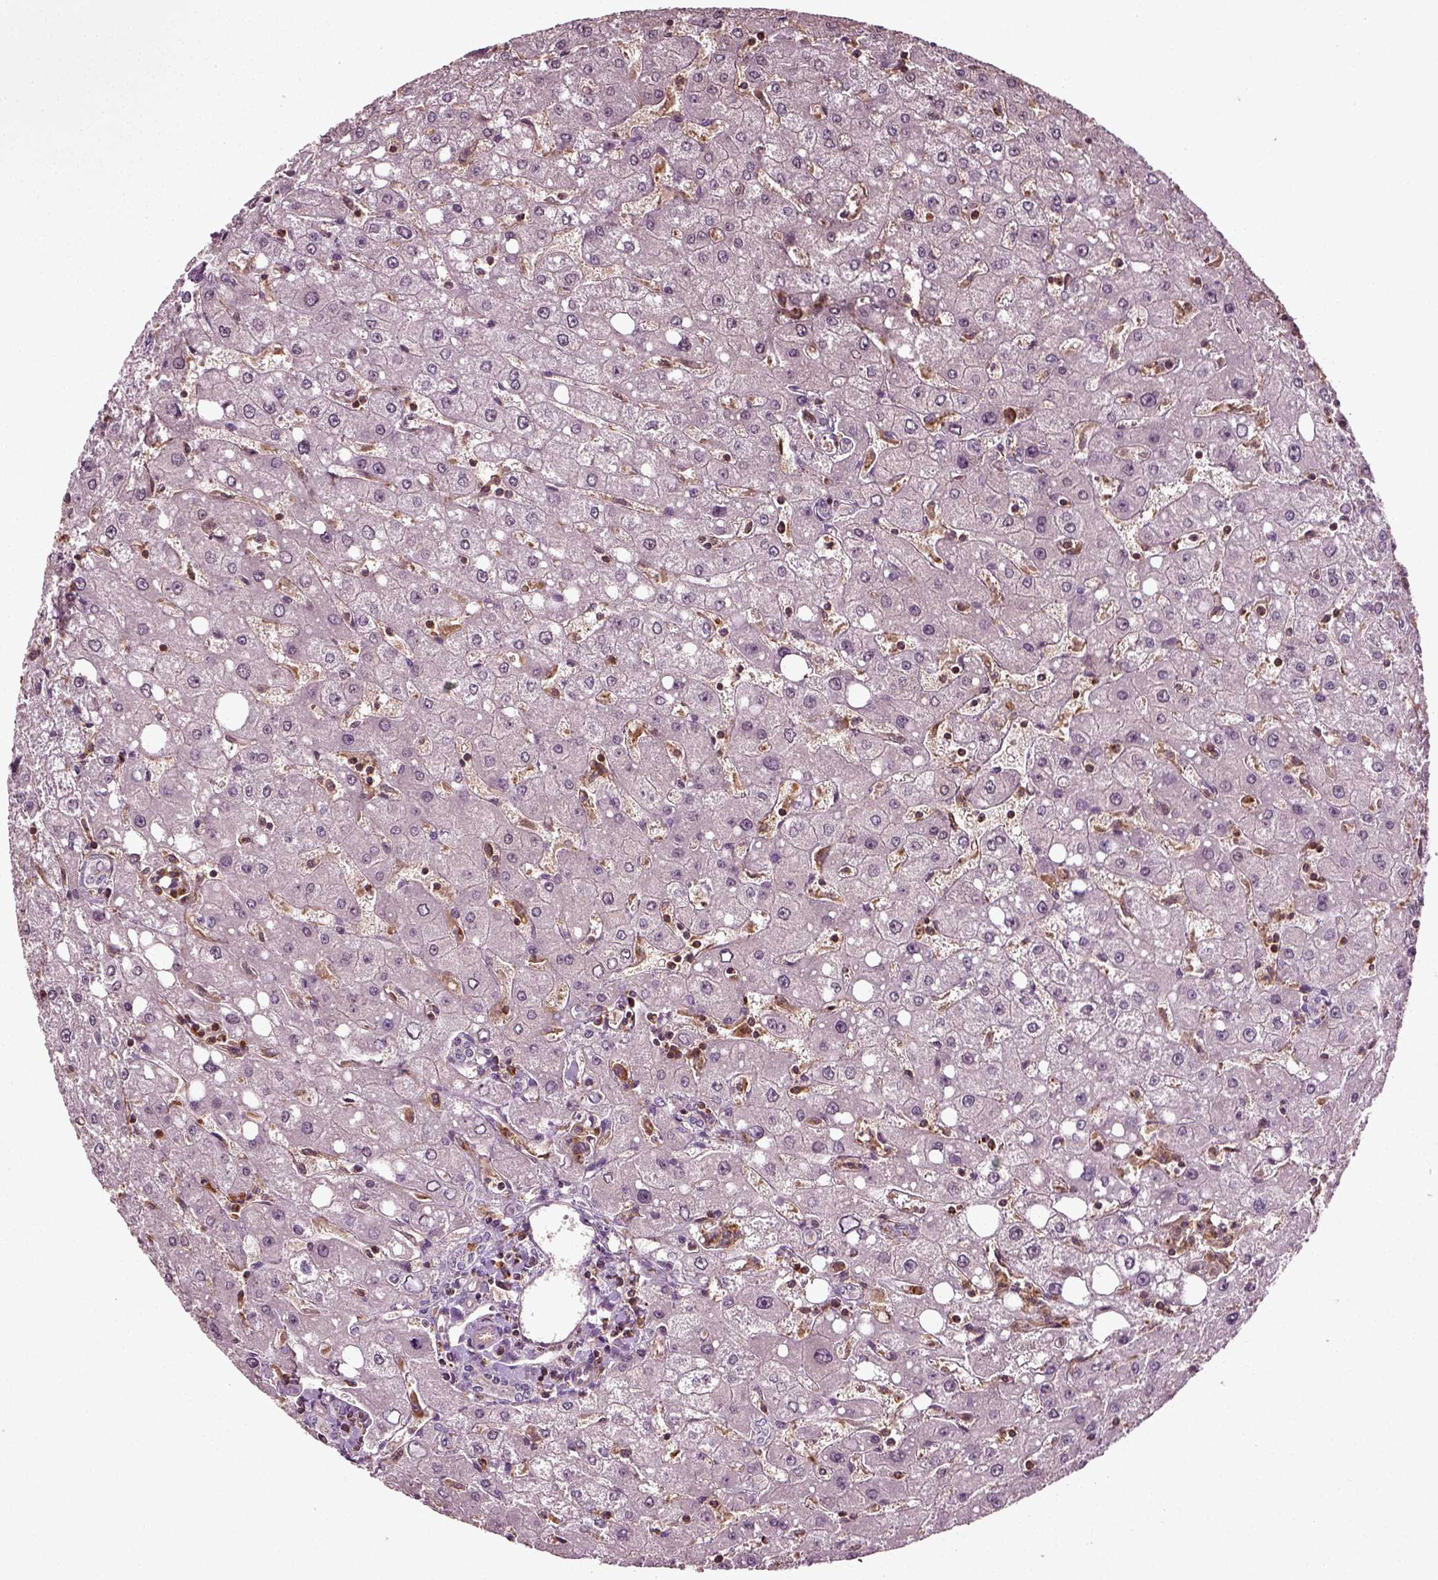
{"staining": {"intensity": "negative", "quantity": "none", "location": "none"}, "tissue": "liver", "cell_type": "Cholangiocytes", "image_type": "normal", "snomed": [{"axis": "morphology", "description": "Normal tissue, NOS"}, {"axis": "topography", "description": "Liver"}], "caption": "This is an immunohistochemistry (IHC) photomicrograph of unremarkable liver. There is no staining in cholangiocytes.", "gene": "RHOF", "patient": {"sex": "female", "age": 53}}